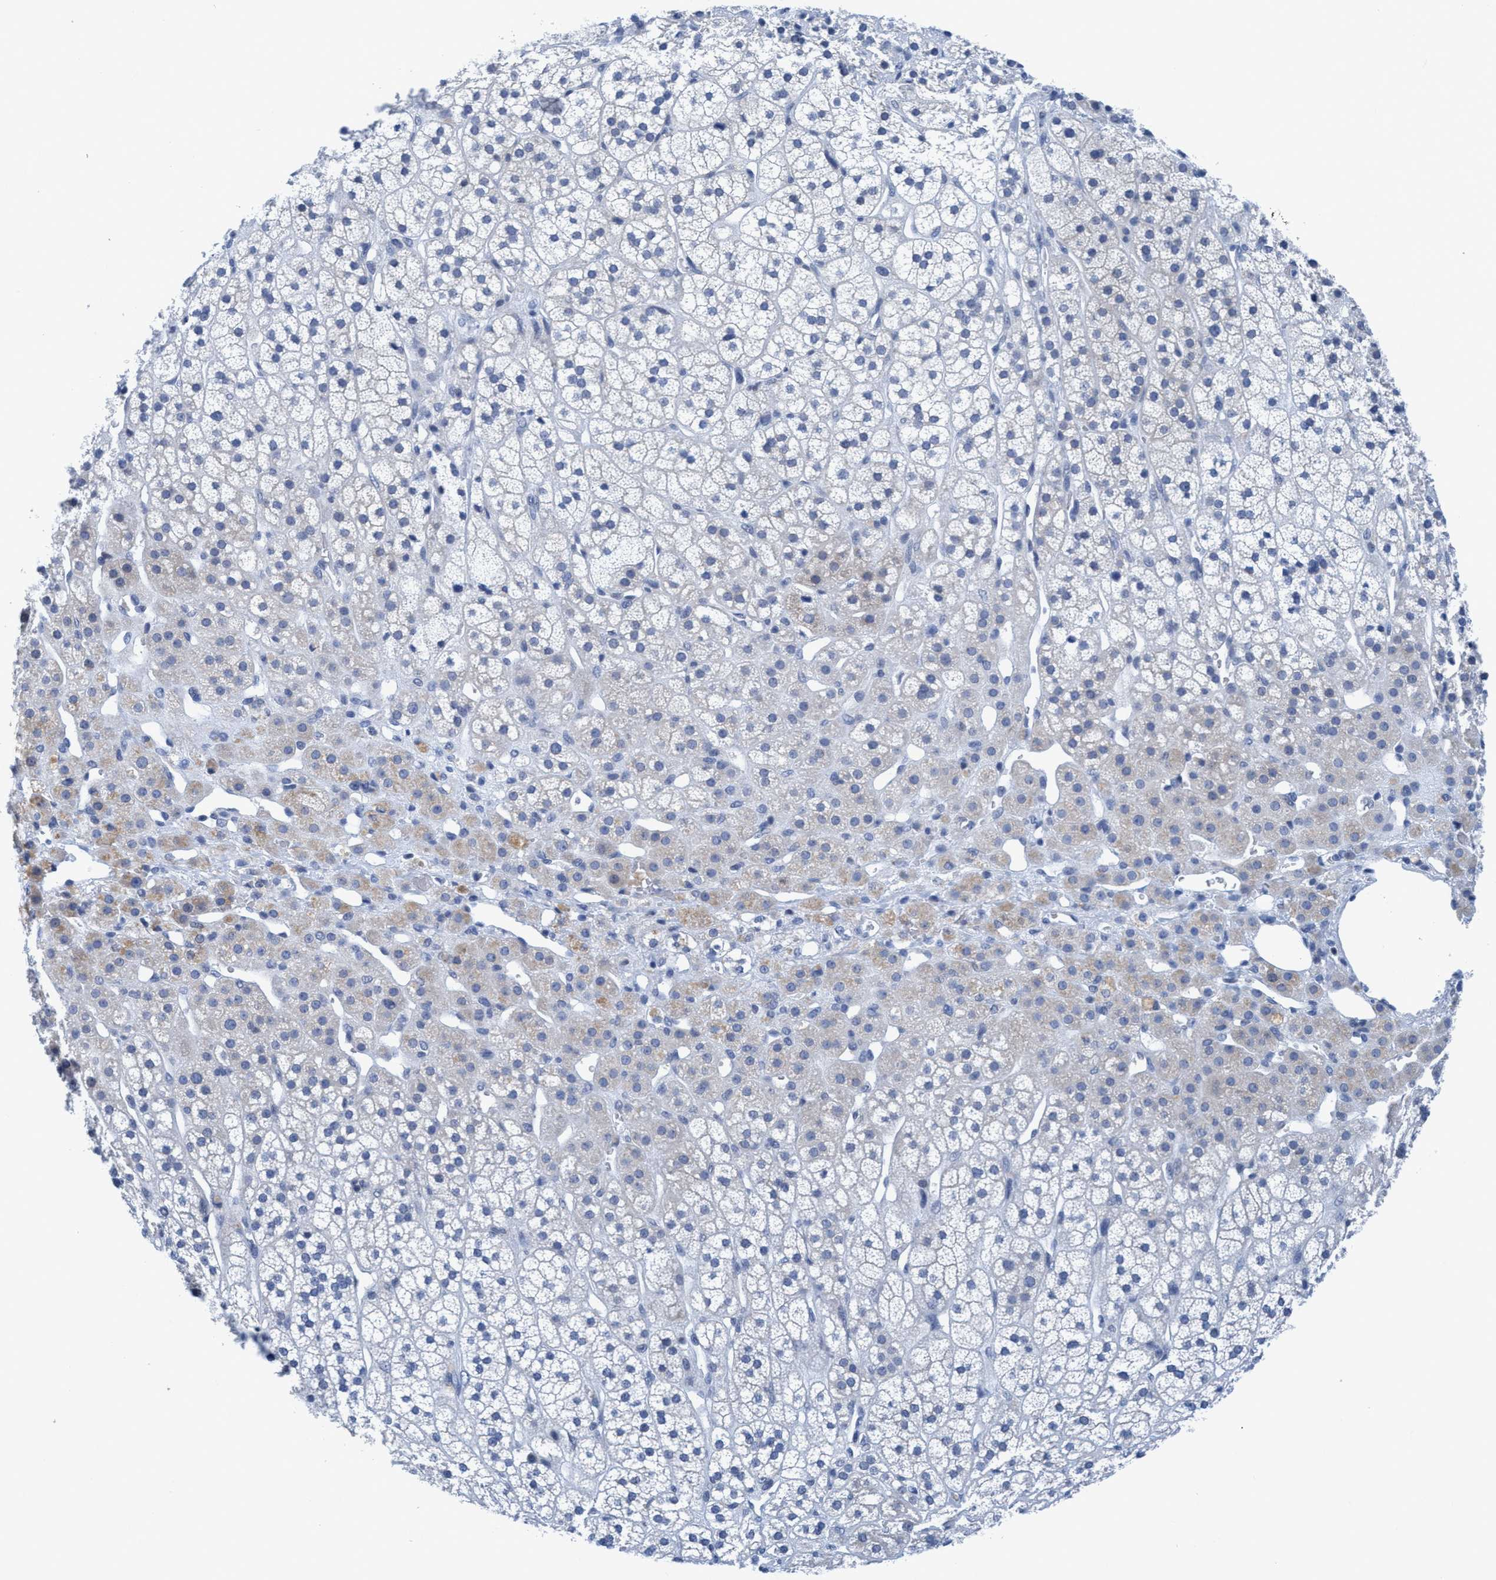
{"staining": {"intensity": "negative", "quantity": "none", "location": "none"}, "tissue": "adrenal gland", "cell_type": "Glandular cells", "image_type": "normal", "snomed": [{"axis": "morphology", "description": "Normal tissue, NOS"}, {"axis": "topography", "description": "Adrenal gland"}], "caption": "Immunohistochemistry (IHC) of normal human adrenal gland demonstrates no staining in glandular cells. (DAB (3,3'-diaminobenzidine) immunohistochemistry (IHC) visualized using brightfield microscopy, high magnification).", "gene": "DNAI1", "patient": {"sex": "male", "age": 56}}